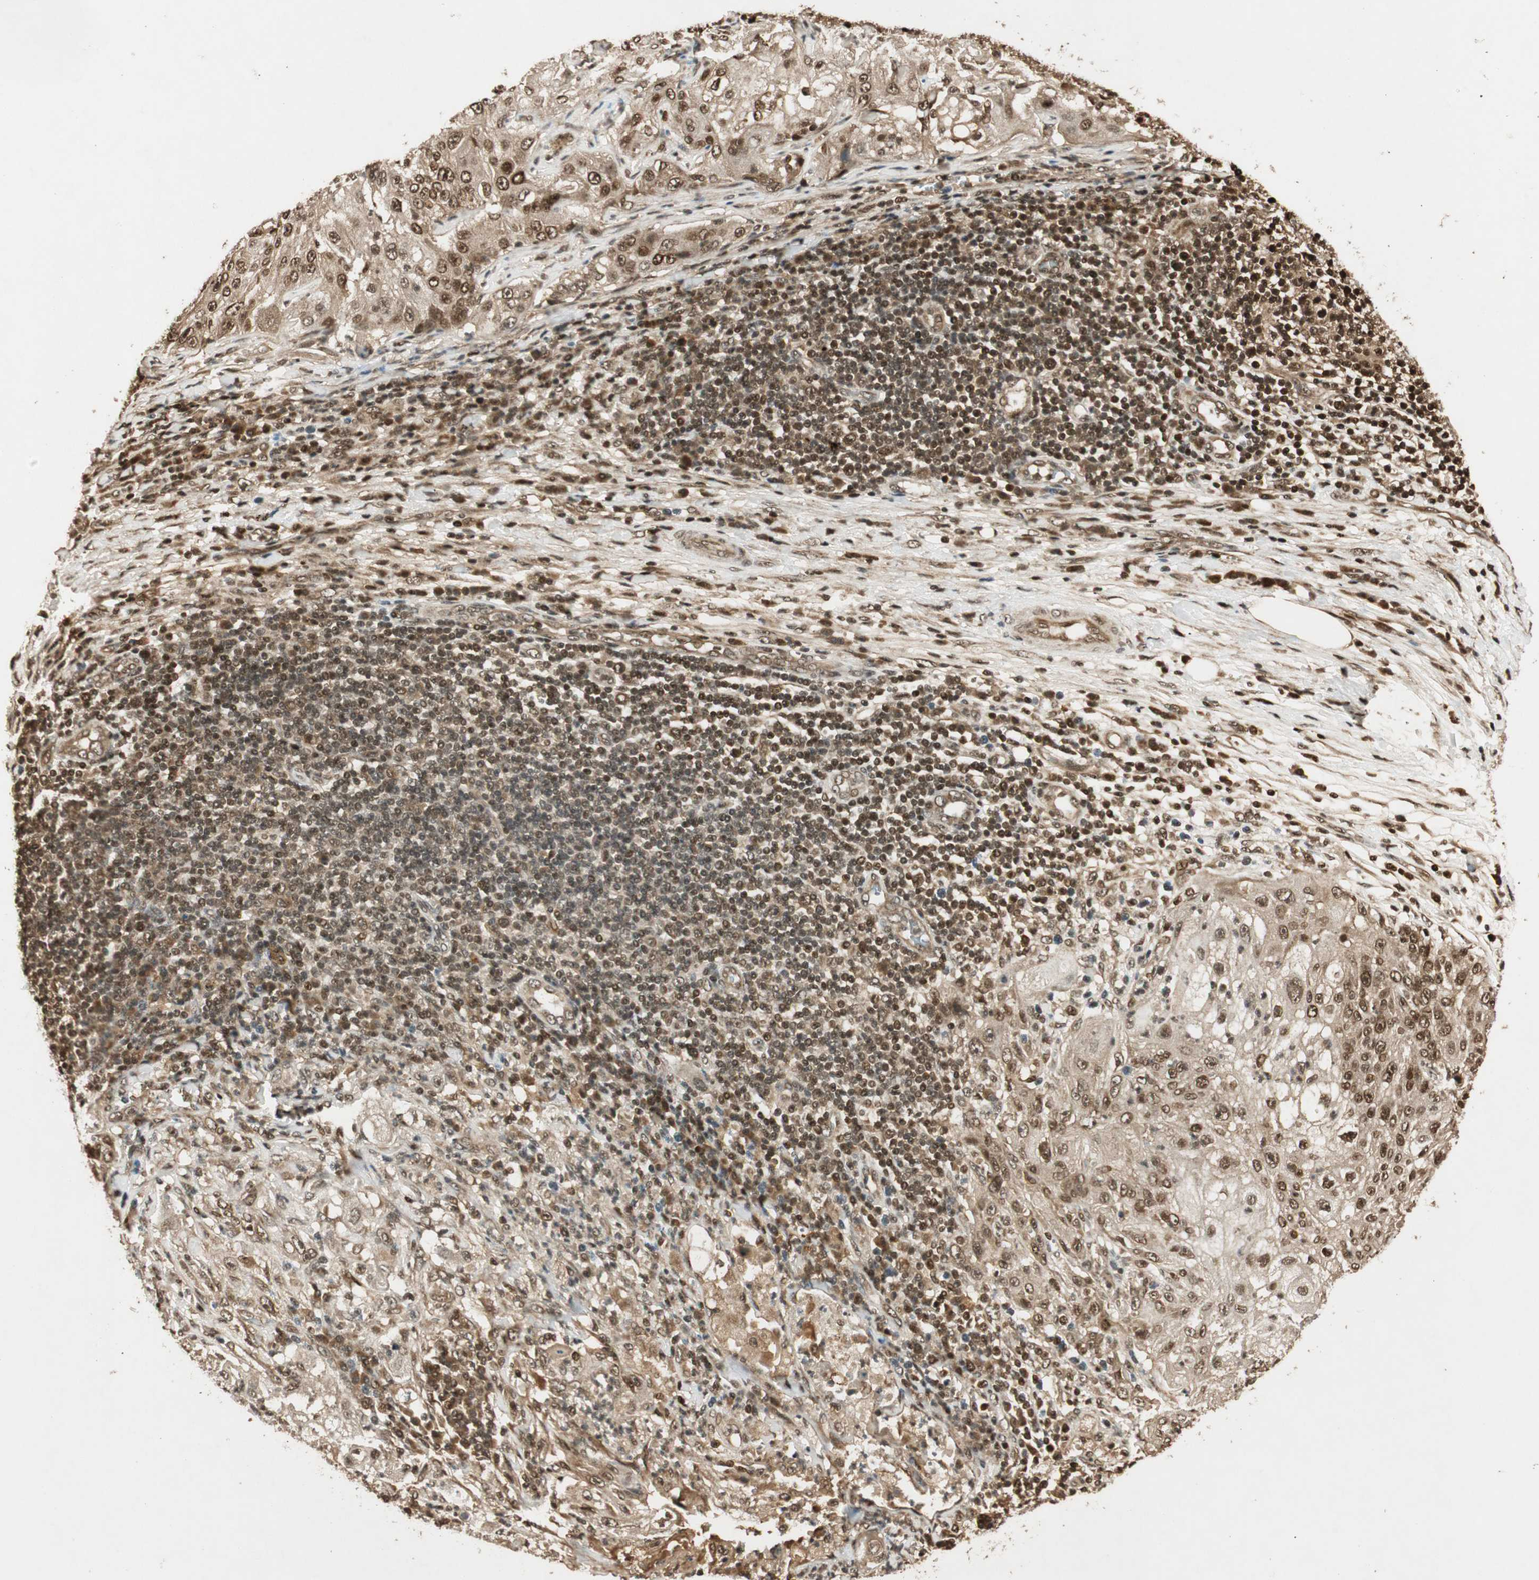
{"staining": {"intensity": "strong", "quantity": ">75%", "location": "cytoplasmic/membranous,nuclear"}, "tissue": "lung cancer", "cell_type": "Tumor cells", "image_type": "cancer", "snomed": [{"axis": "morphology", "description": "Inflammation, NOS"}, {"axis": "morphology", "description": "Squamous cell carcinoma, NOS"}, {"axis": "topography", "description": "Lymph node"}, {"axis": "topography", "description": "Soft tissue"}, {"axis": "topography", "description": "Lung"}], "caption": "This photomicrograph demonstrates IHC staining of human squamous cell carcinoma (lung), with high strong cytoplasmic/membranous and nuclear expression in approximately >75% of tumor cells.", "gene": "RPA3", "patient": {"sex": "male", "age": 66}}